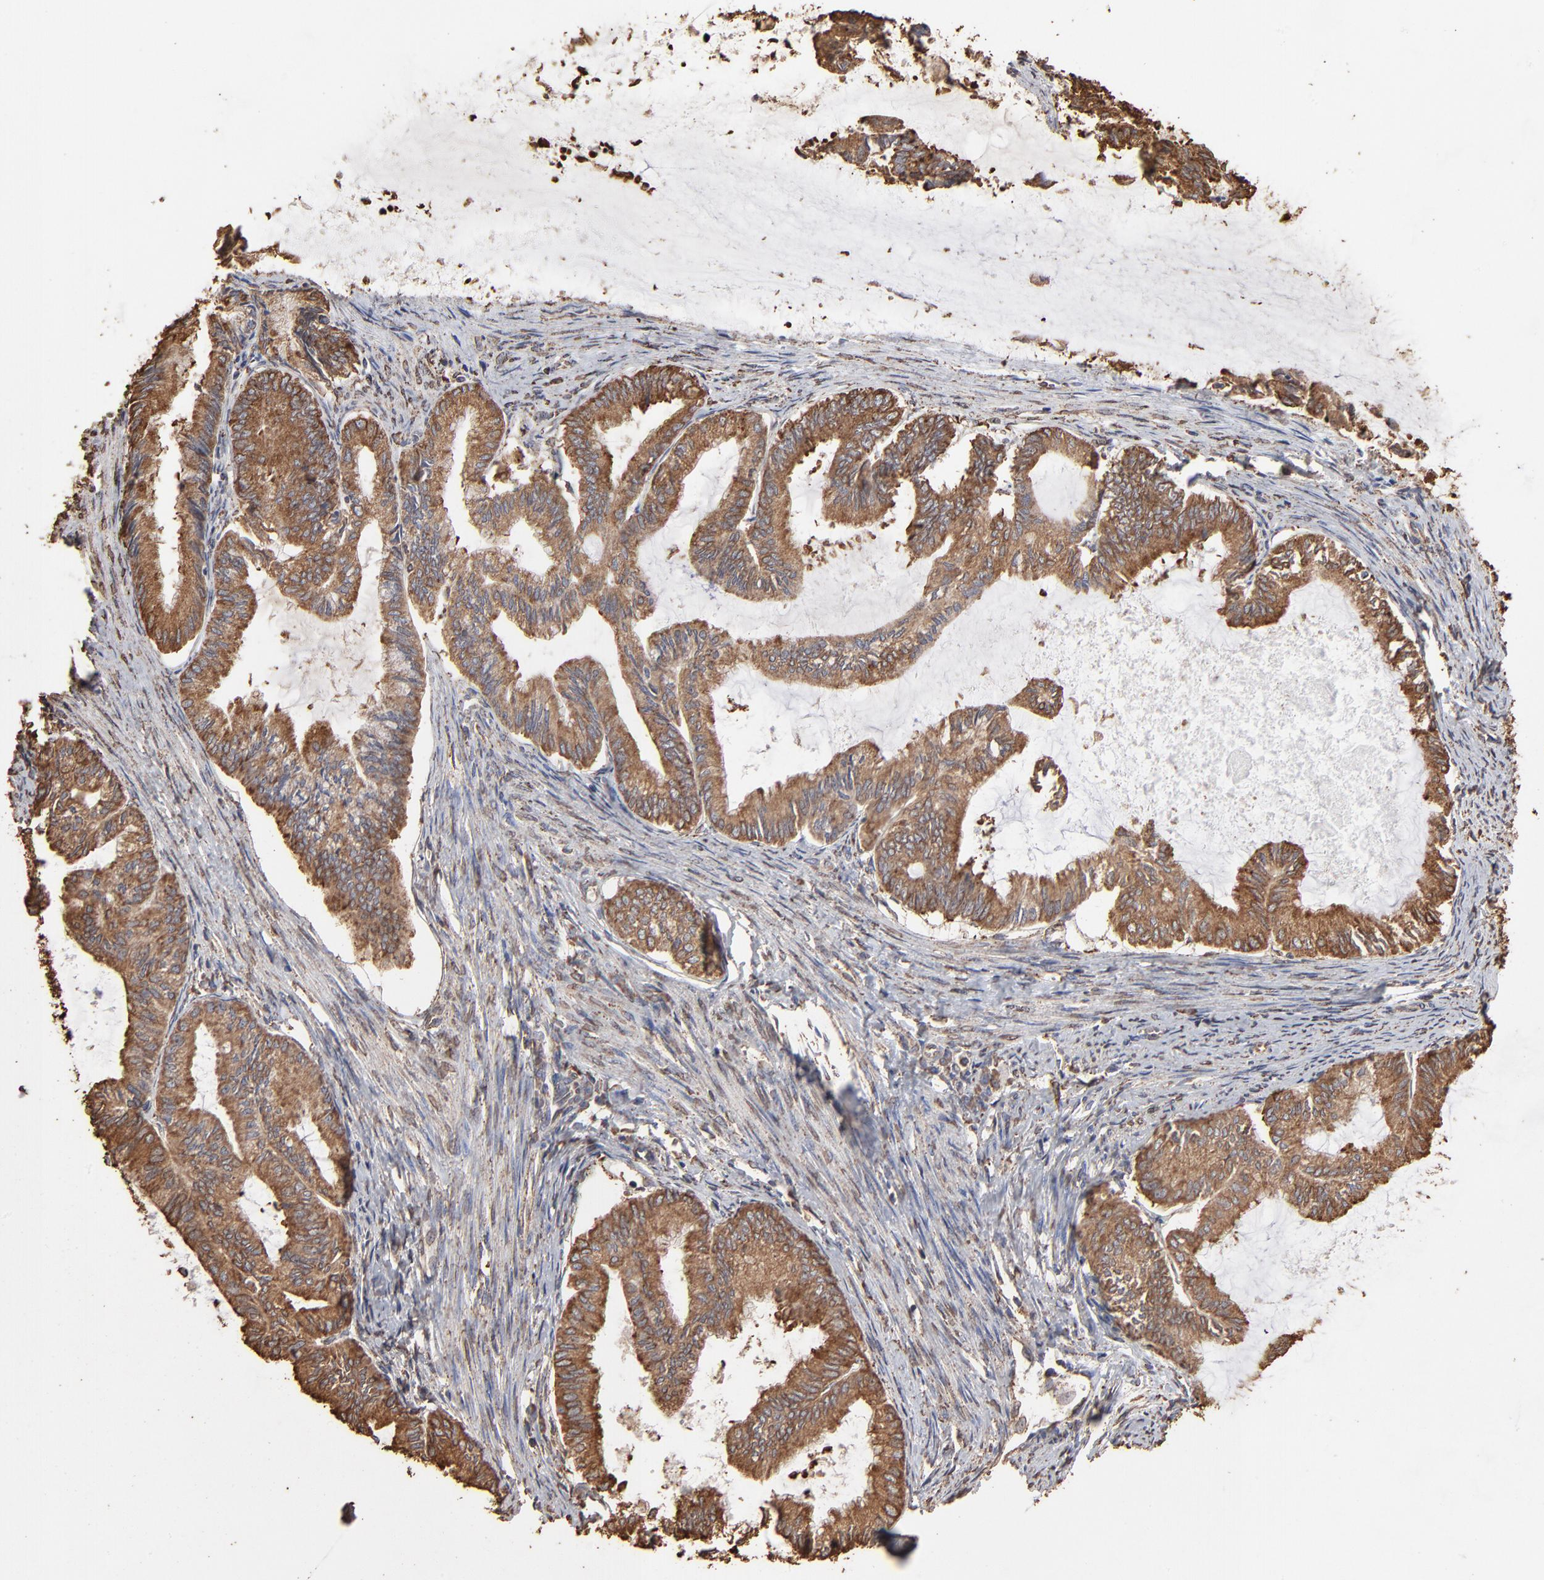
{"staining": {"intensity": "moderate", "quantity": ">75%", "location": "cytoplasmic/membranous"}, "tissue": "endometrial cancer", "cell_type": "Tumor cells", "image_type": "cancer", "snomed": [{"axis": "morphology", "description": "Adenocarcinoma, NOS"}, {"axis": "topography", "description": "Endometrium"}], "caption": "IHC of human endometrial cancer (adenocarcinoma) displays medium levels of moderate cytoplasmic/membranous positivity in about >75% of tumor cells.", "gene": "PDIA3", "patient": {"sex": "female", "age": 86}}